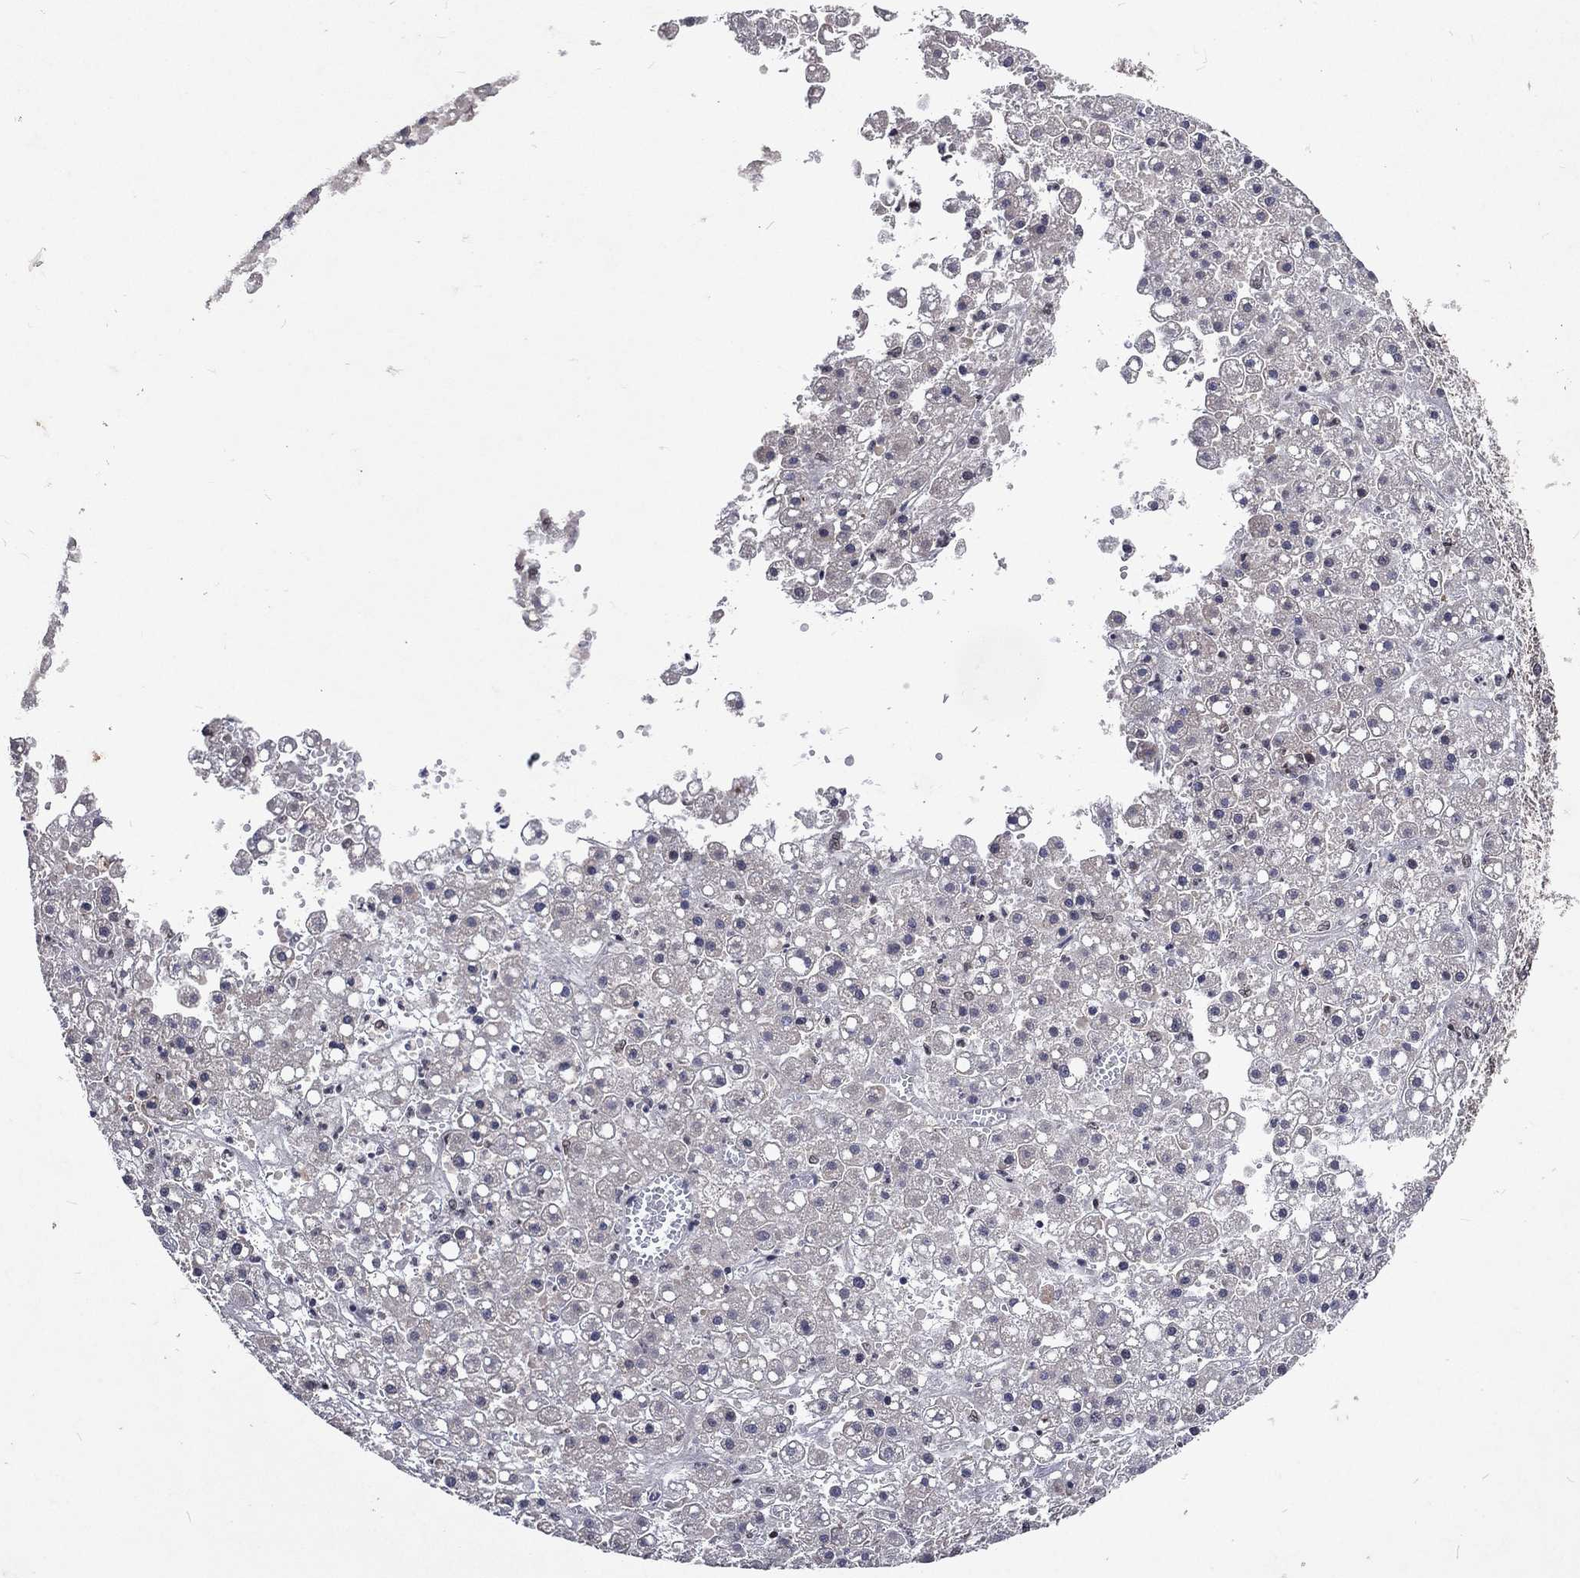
{"staining": {"intensity": "negative", "quantity": "none", "location": "none"}, "tissue": "liver cancer", "cell_type": "Tumor cells", "image_type": "cancer", "snomed": [{"axis": "morphology", "description": "Carcinoma, Hepatocellular, NOS"}, {"axis": "topography", "description": "Liver"}], "caption": "Tumor cells are negative for protein expression in human liver cancer.", "gene": "DMAP1", "patient": {"sex": "male", "age": 67}}